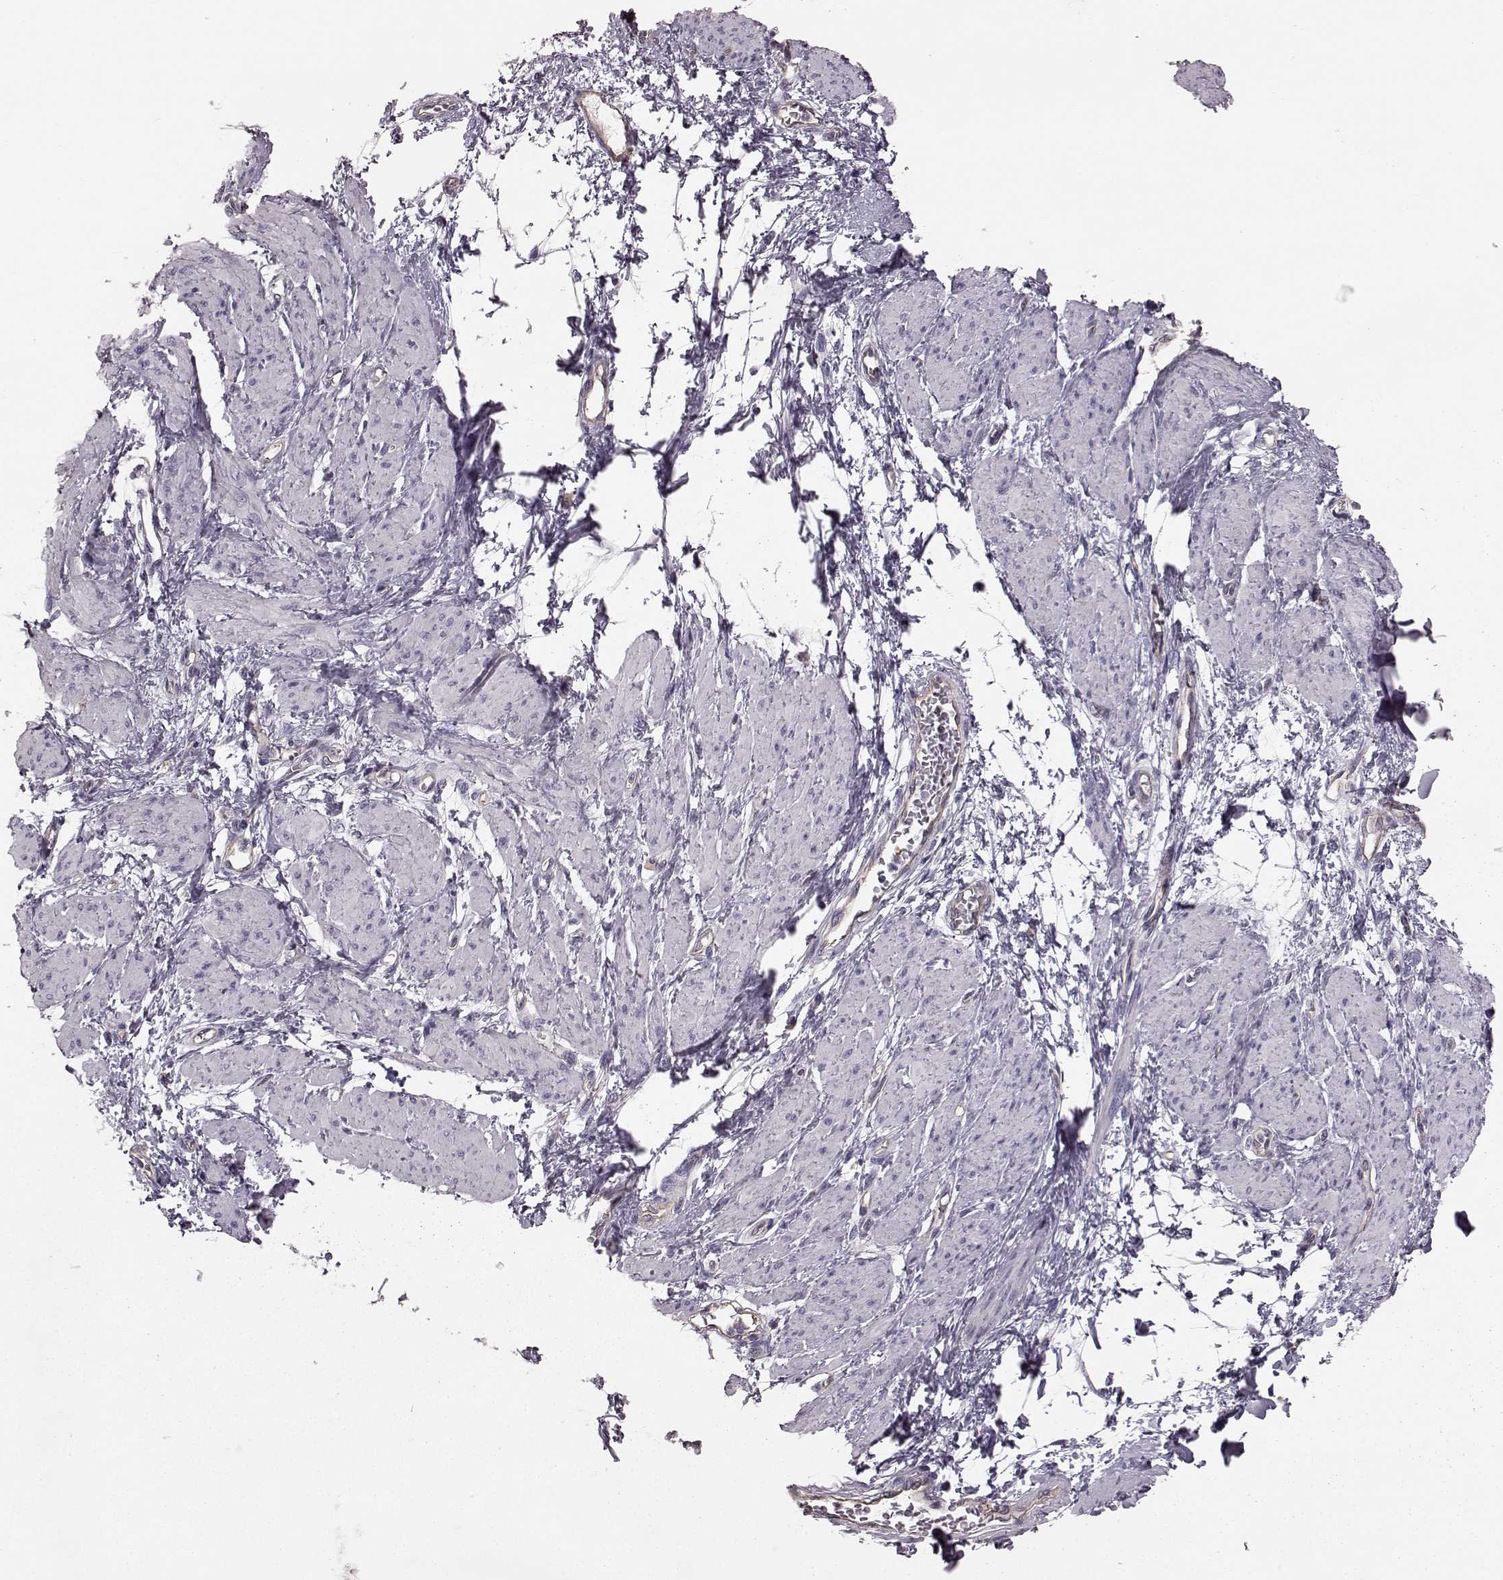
{"staining": {"intensity": "negative", "quantity": "none", "location": "none"}, "tissue": "smooth muscle", "cell_type": "Smooth muscle cells", "image_type": "normal", "snomed": [{"axis": "morphology", "description": "Normal tissue, NOS"}, {"axis": "topography", "description": "Smooth muscle"}, {"axis": "topography", "description": "Uterus"}], "caption": "This is an immunohistochemistry photomicrograph of benign human smooth muscle. There is no positivity in smooth muscle cells.", "gene": "EIF4E1B", "patient": {"sex": "female", "age": 39}}